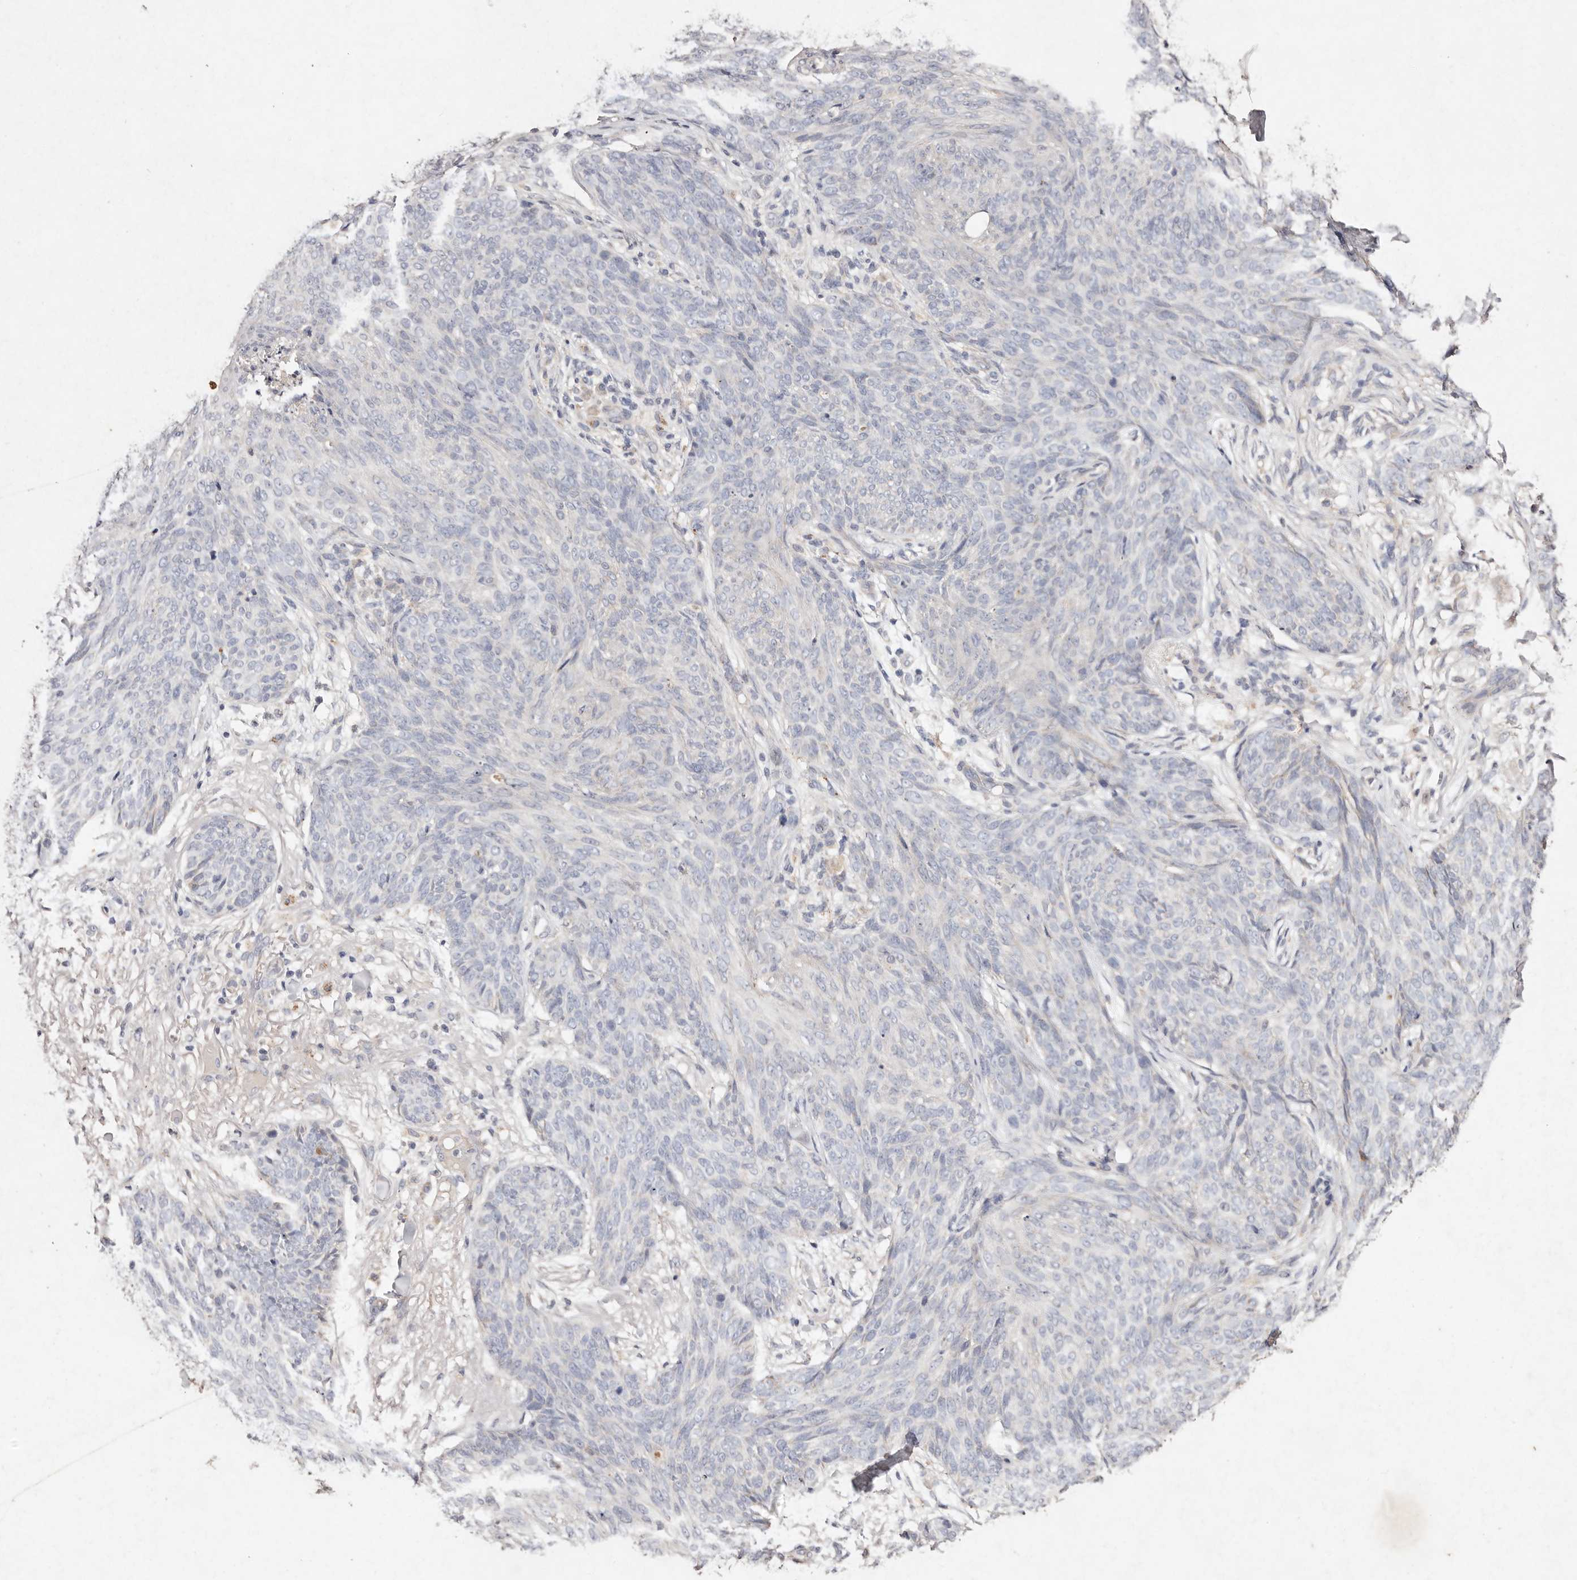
{"staining": {"intensity": "negative", "quantity": "none", "location": "none"}, "tissue": "skin cancer", "cell_type": "Tumor cells", "image_type": "cancer", "snomed": [{"axis": "morphology", "description": "Basal cell carcinoma"}, {"axis": "topography", "description": "Skin"}], "caption": "This is a photomicrograph of immunohistochemistry (IHC) staining of basal cell carcinoma (skin), which shows no positivity in tumor cells. (DAB immunohistochemistry, high magnification).", "gene": "TSC2", "patient": {"sex": "male", "age": 85}}